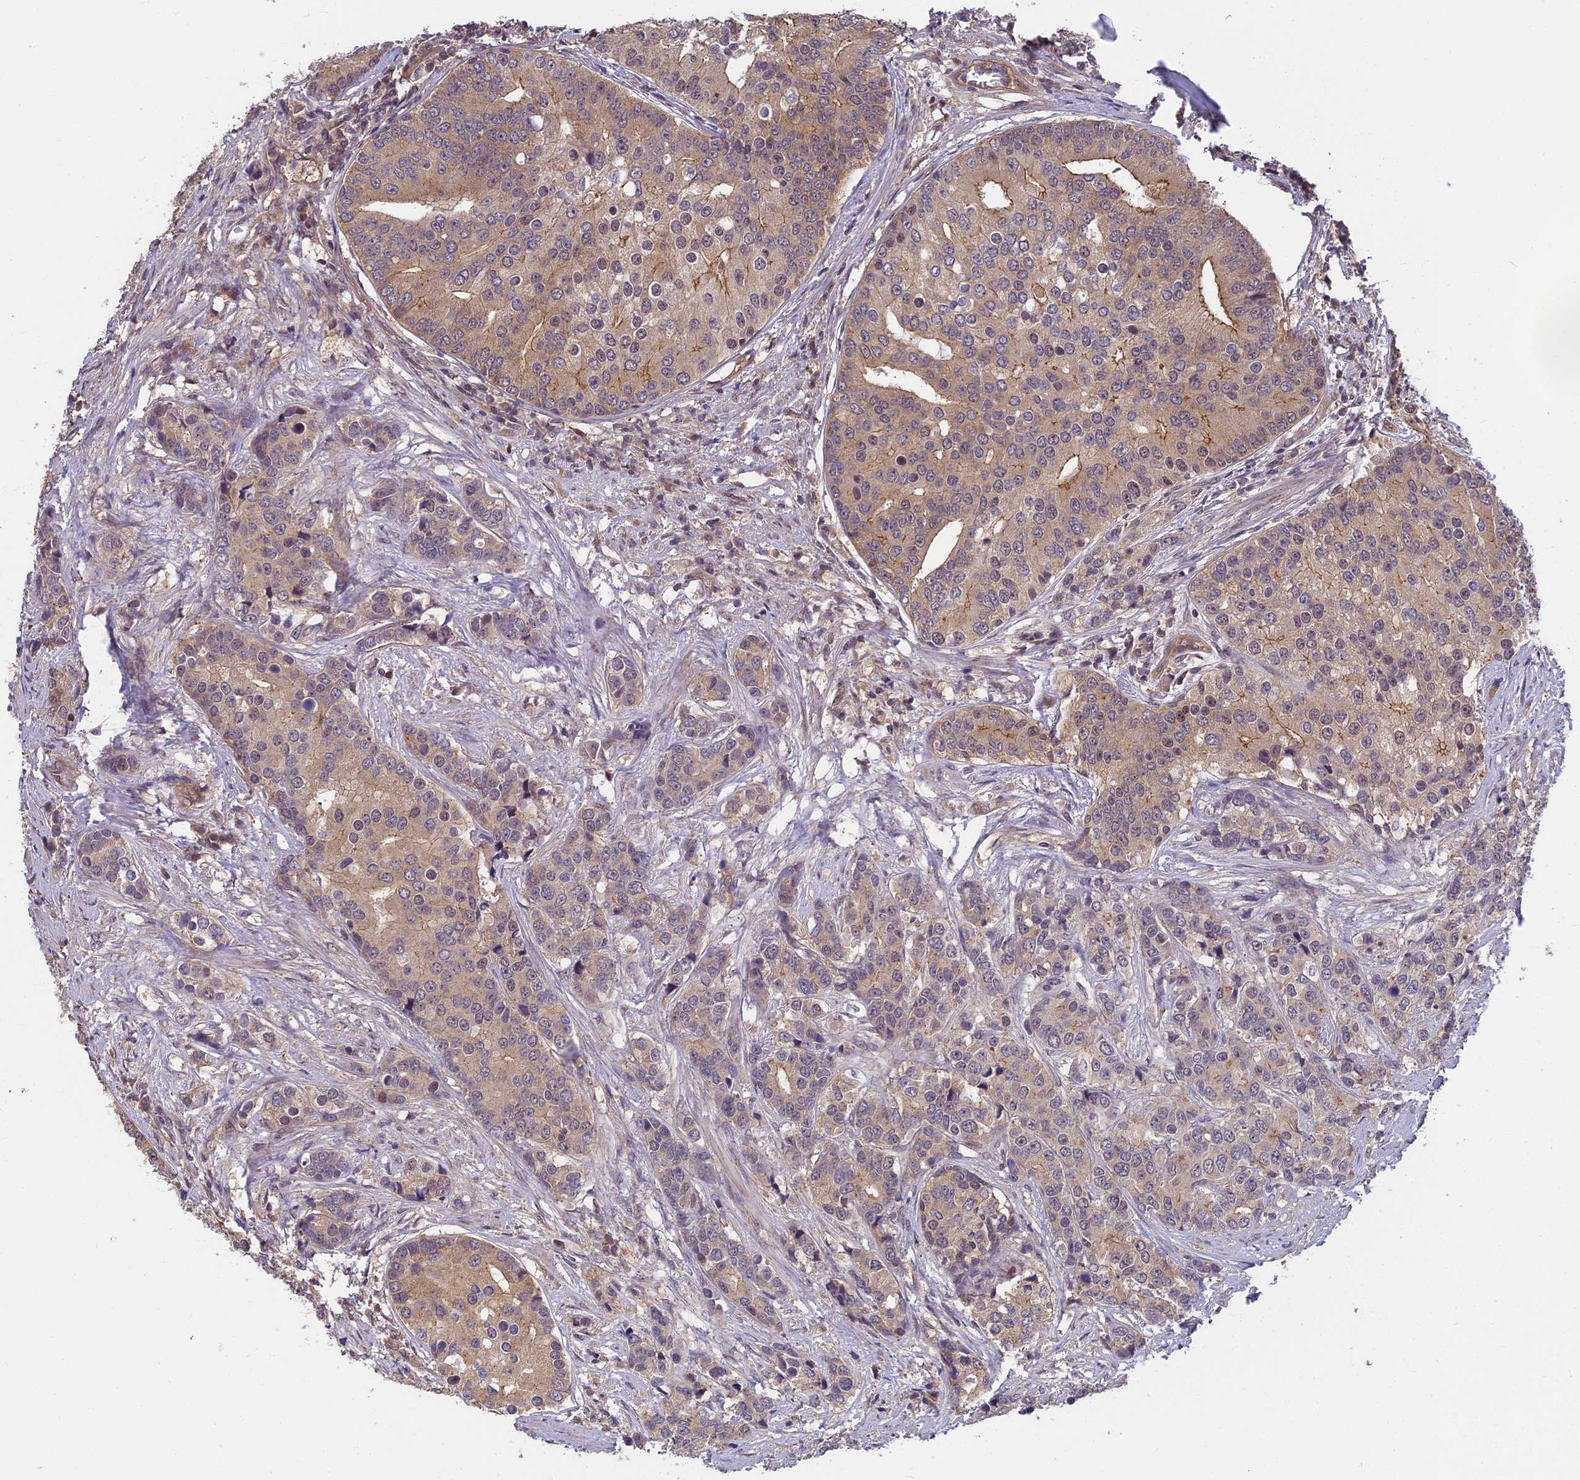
{"staining": {"intensity": "weak", "quantity": "25%-75%", "location": "cytoplasmic/membranous"}, "tissue": "prostate cancer", "cell_type": "Tumor cells", "image_type": "cancer", "snomed": [{"axis": "morphology", "description": "Adenocarcinoma, High grade"}, {"axis": "topography", "description": "Prostate"}], "caption": "A low amount of weak cytoplasmic/membranous expression is identified in about 25%-75% of tumor cells in adenocarcinoma (high-grade) (prostate) tissue.", "gene": "PIKFYVE", "patient": {"sex": "male", "age": 62}}